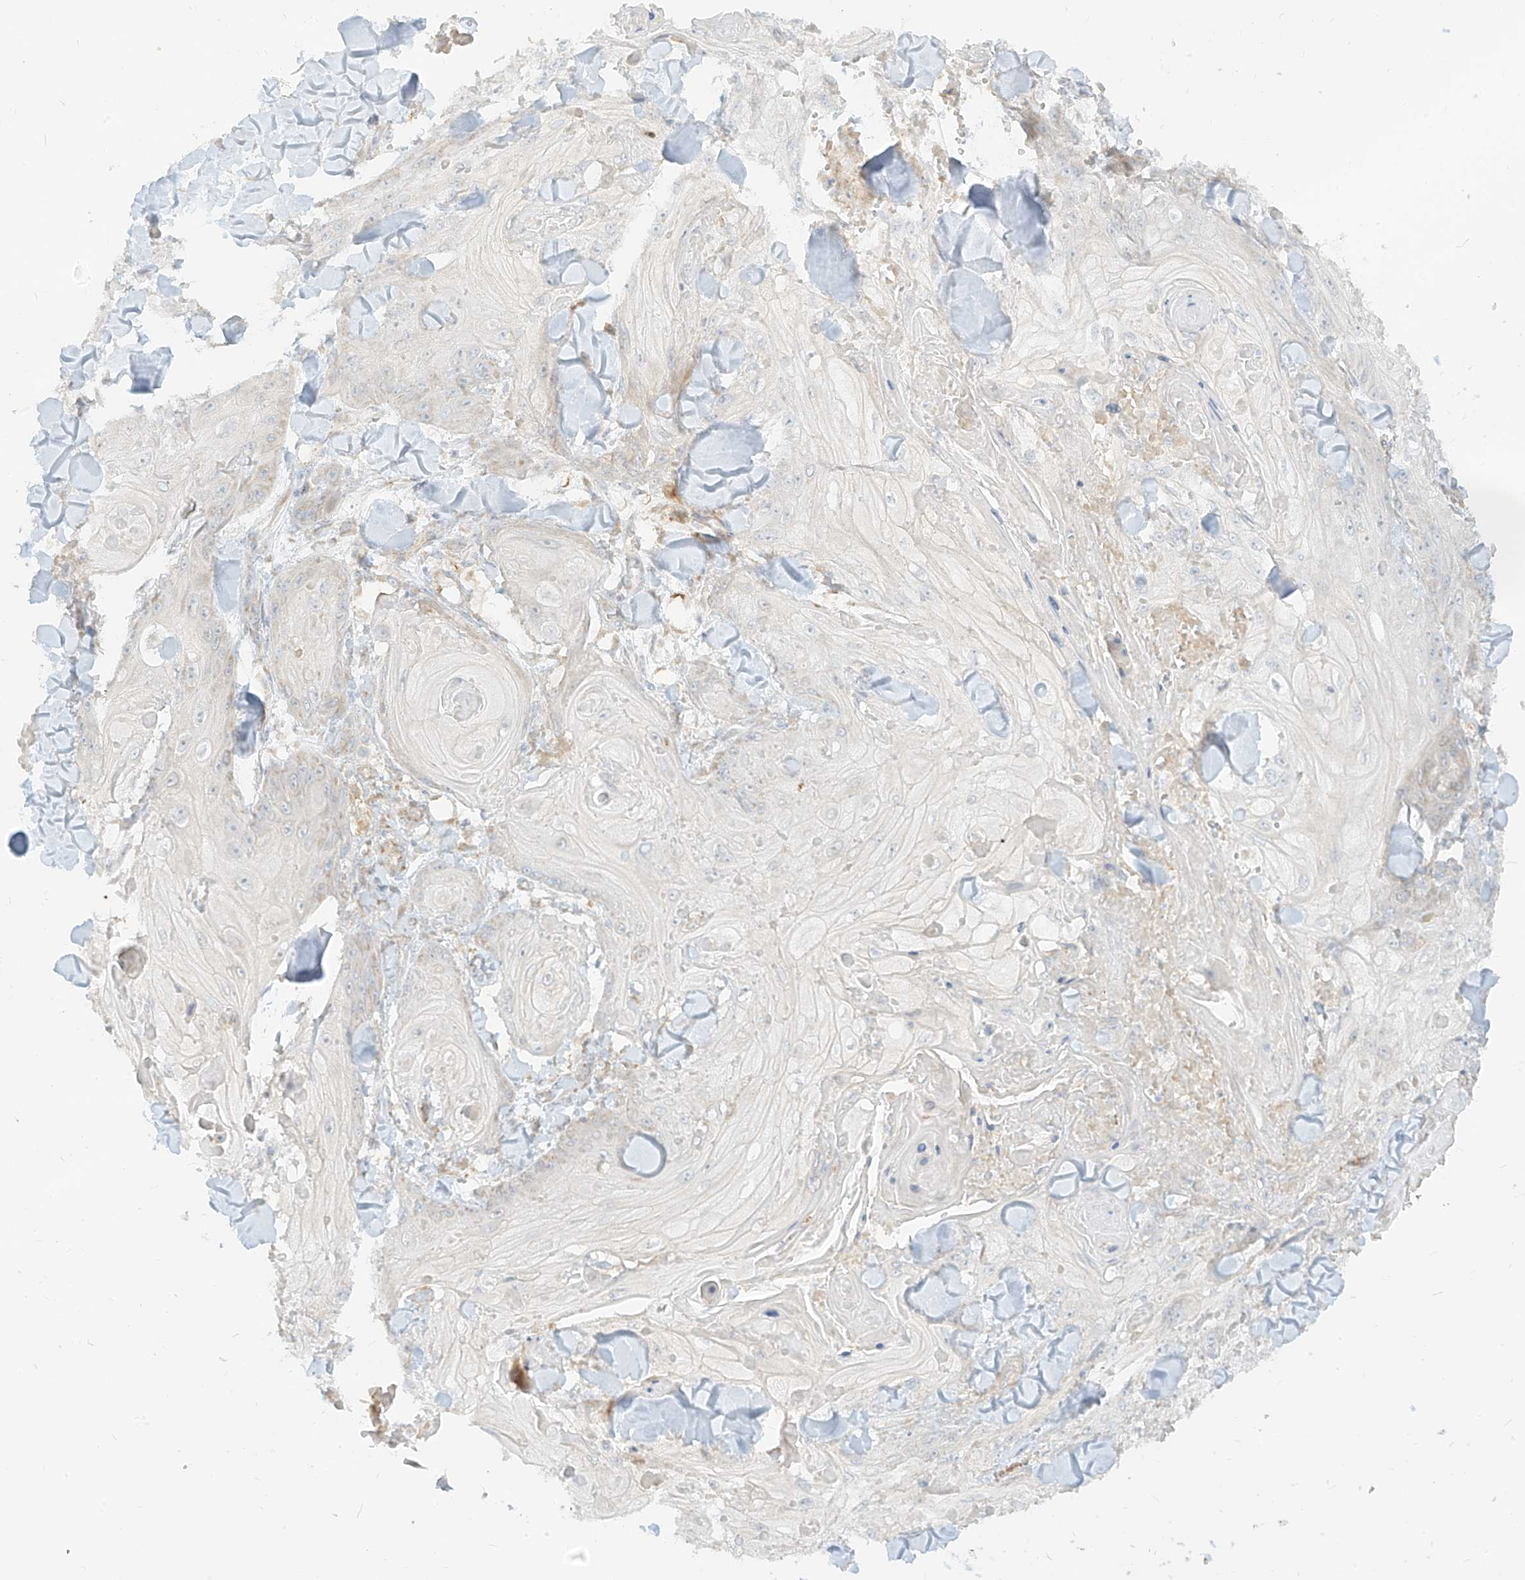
{"staining": {"intensity": "negative", "quantity": "none", "location": "none"}, "tissue": "skin cancer", "cell_type": "Tumor cells", "image_type": "cancer", "snomed": [{"axis": "morphology", "description": "Squamous cell carcinoma, NOS"}, {"axis": "topography", "description": "Skin"}], "caption": "Immunohistochemistry image of skin squamous cell carcinoma stained for a protein (brown), which shows no positivity in tumor cells.", "gene": "ZIM3", "patient": {"sex": "male", "age": 74}}